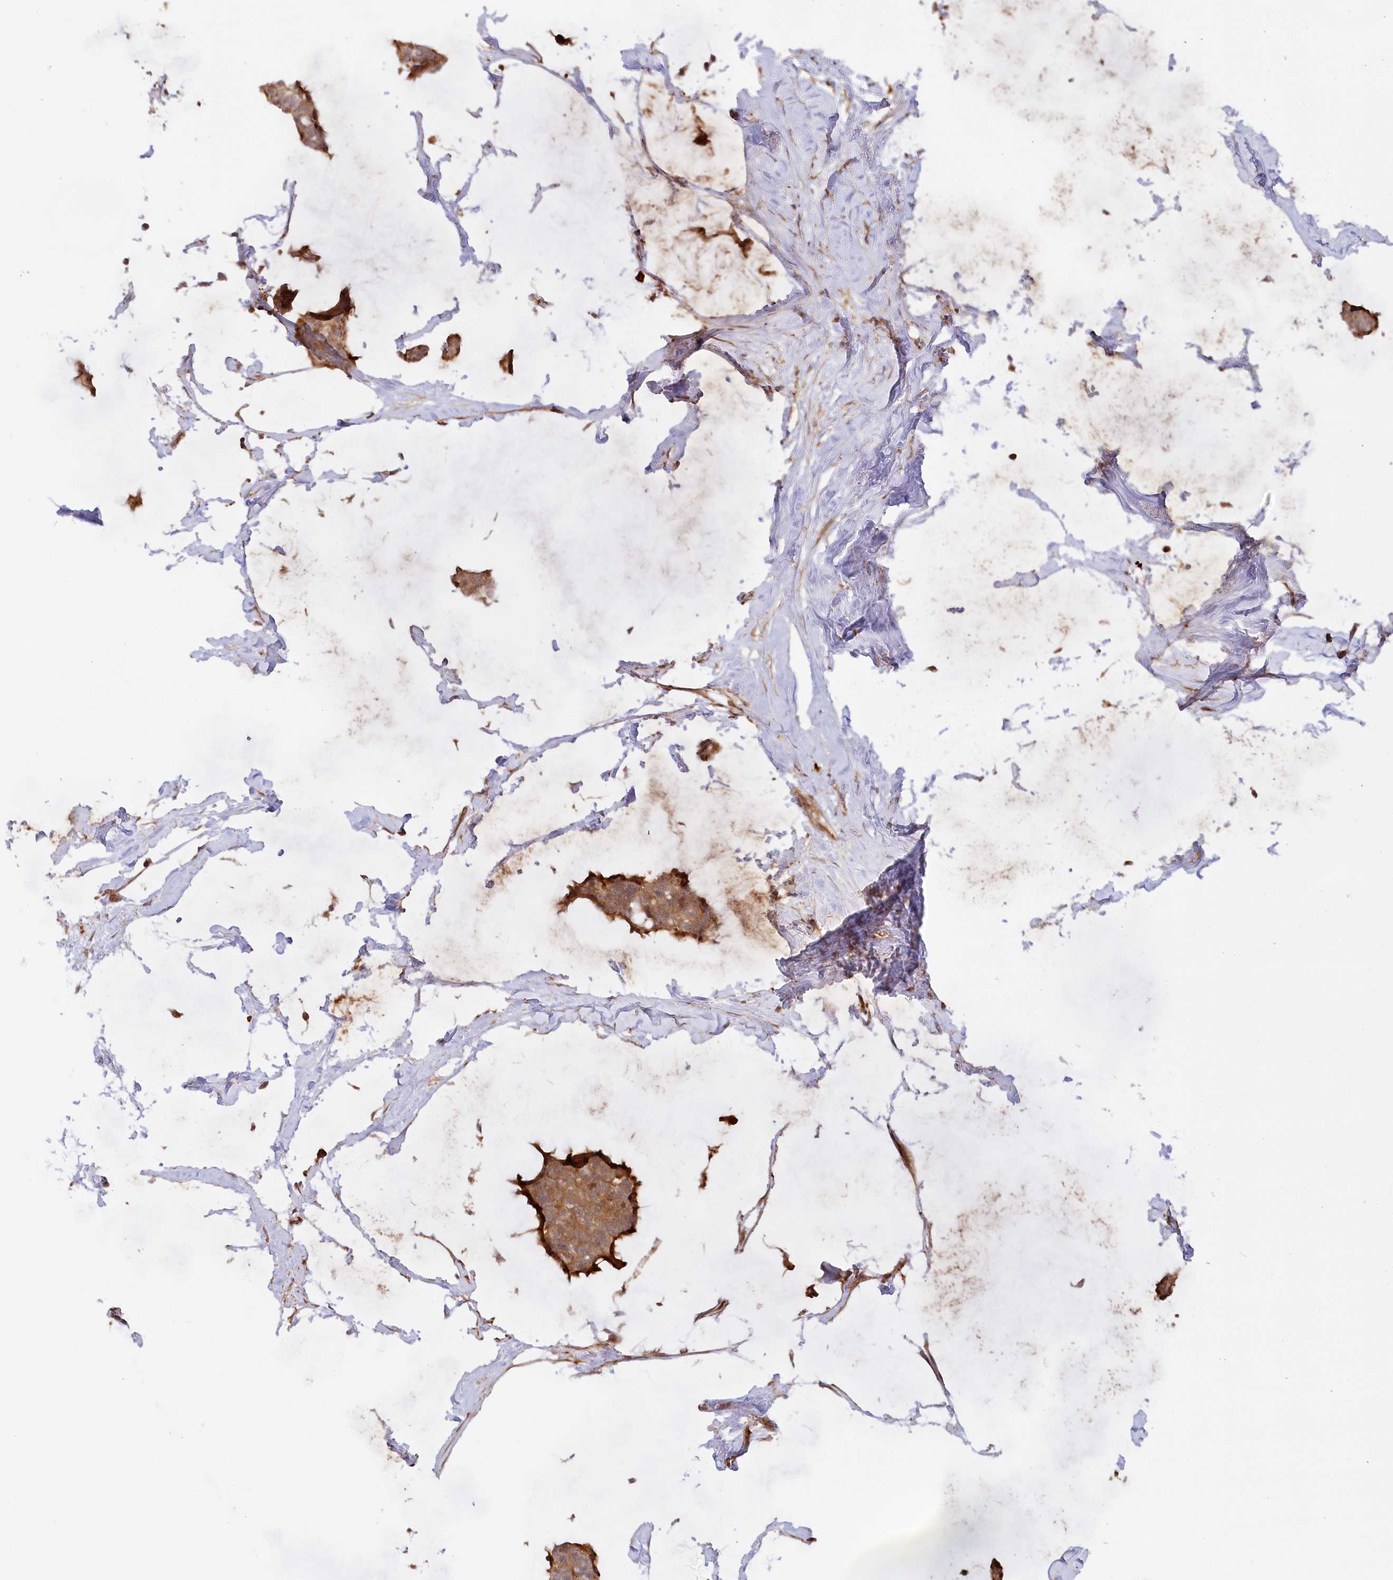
{"staining": {"intensity": "moderate", "quantity": ">75%", "location": "cytoplasmic/membranous"}, "tissue": "breast cancer", "cell_type": "Tumor cells", "image_type": "cancer", "snomed": [{"axis": "morphology", "description": "Duct carcinoma"}, {"axis": "topography", "description": "Breast"}], "caption": "Brown immunohistochemical staining in human breast intraductal carcinoma exhibits moderate cytoplasmic/membranous positivity in approximately >75% of tumor cells.", "gene": "GBE1", "patient": {"sex": "female", "age": 93}}